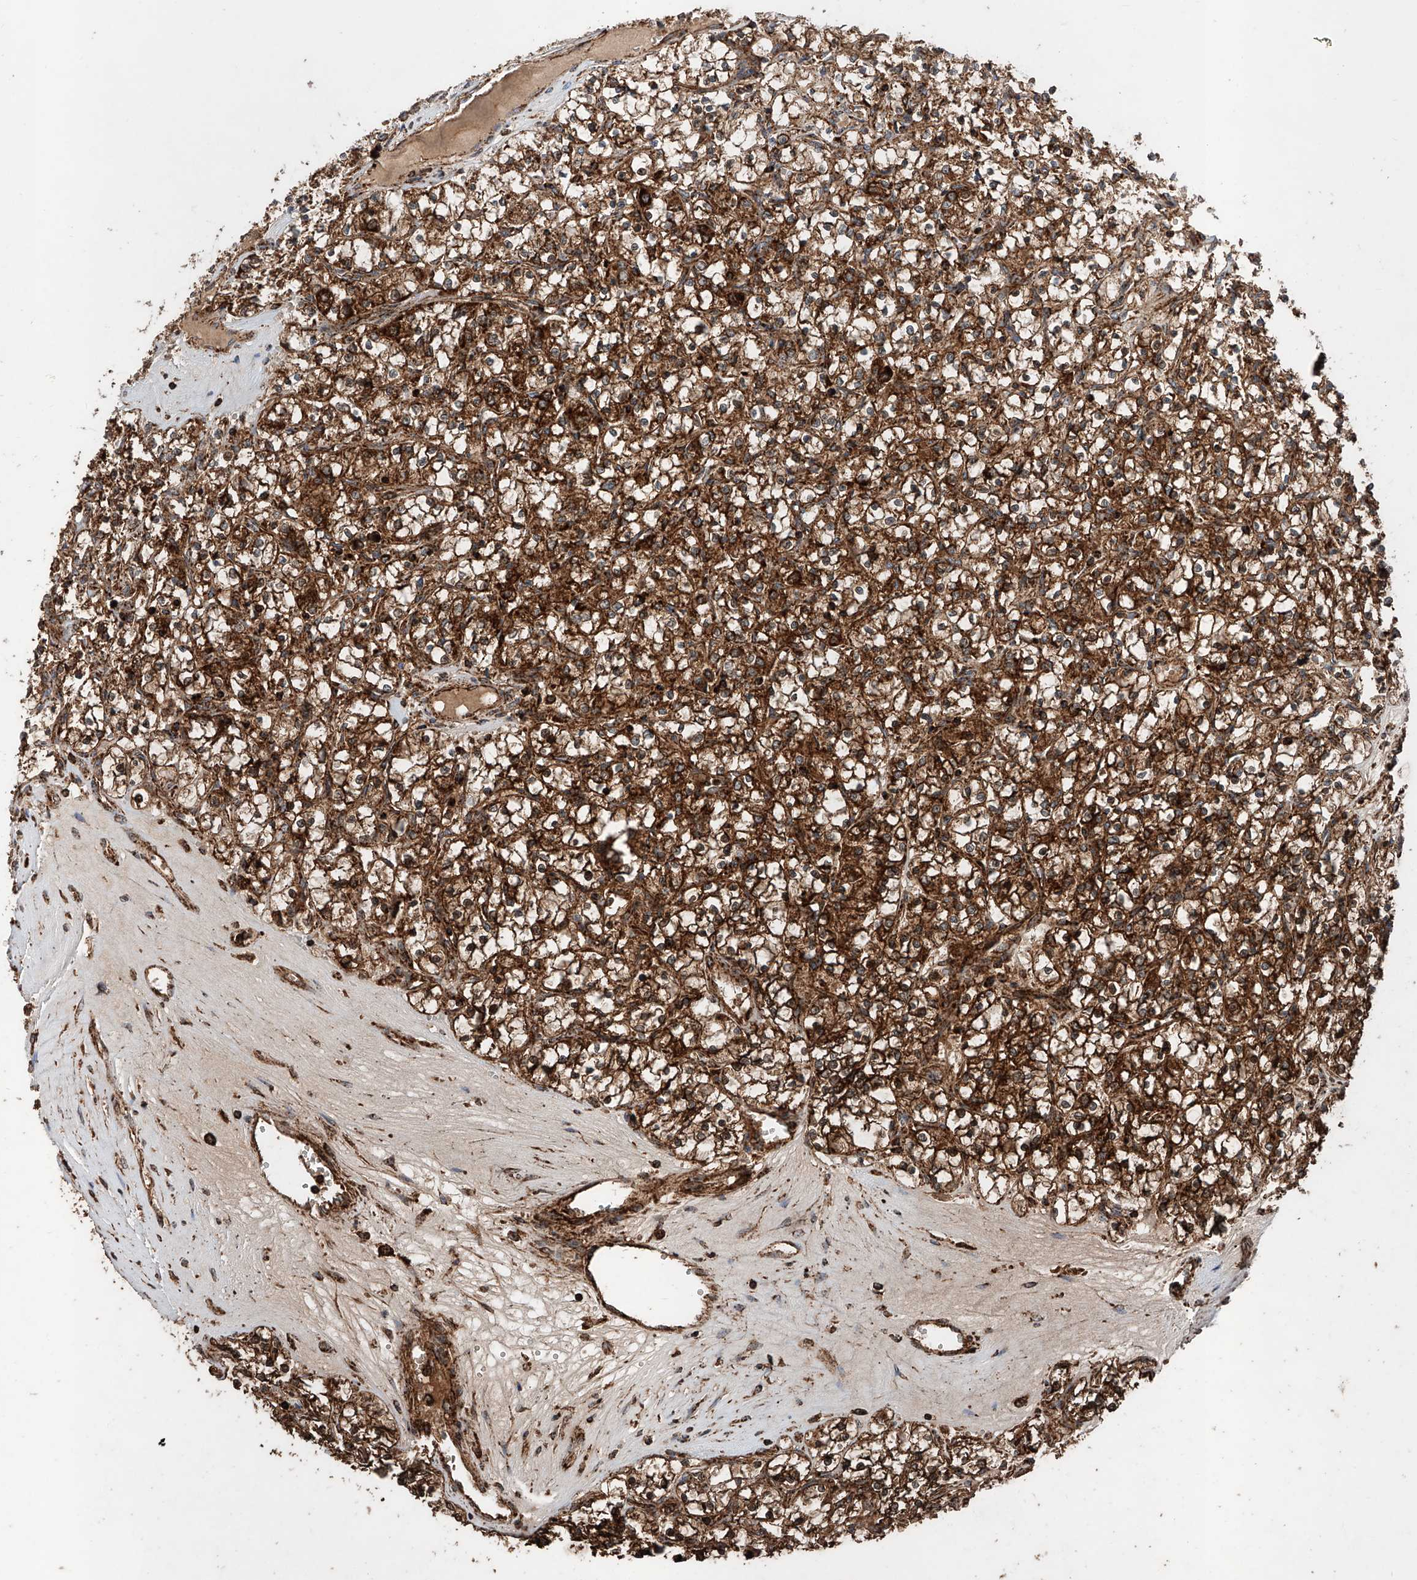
{"staining": {"intensity": "strong", "quantity": ">75%", "location": "cytoplasmic/membranous"}, "tissue": "renal cancer", "cell_type": "Tumor cells", "image_type": "cancer", "snomed": [{"axis": "morphology", "description": "Adenocarcinoma, NOS"}, {"axis": "topography", "description": "Kidney"}], "caption": "Renal adenocarcinoma stained with immunohistochemistry (IHC) demonstrates strong cytoplasmic/membranous staining in approximately >75% of tumor cells.", "gene": "PISD", "patient": {"sex": "female", "age": 69}}